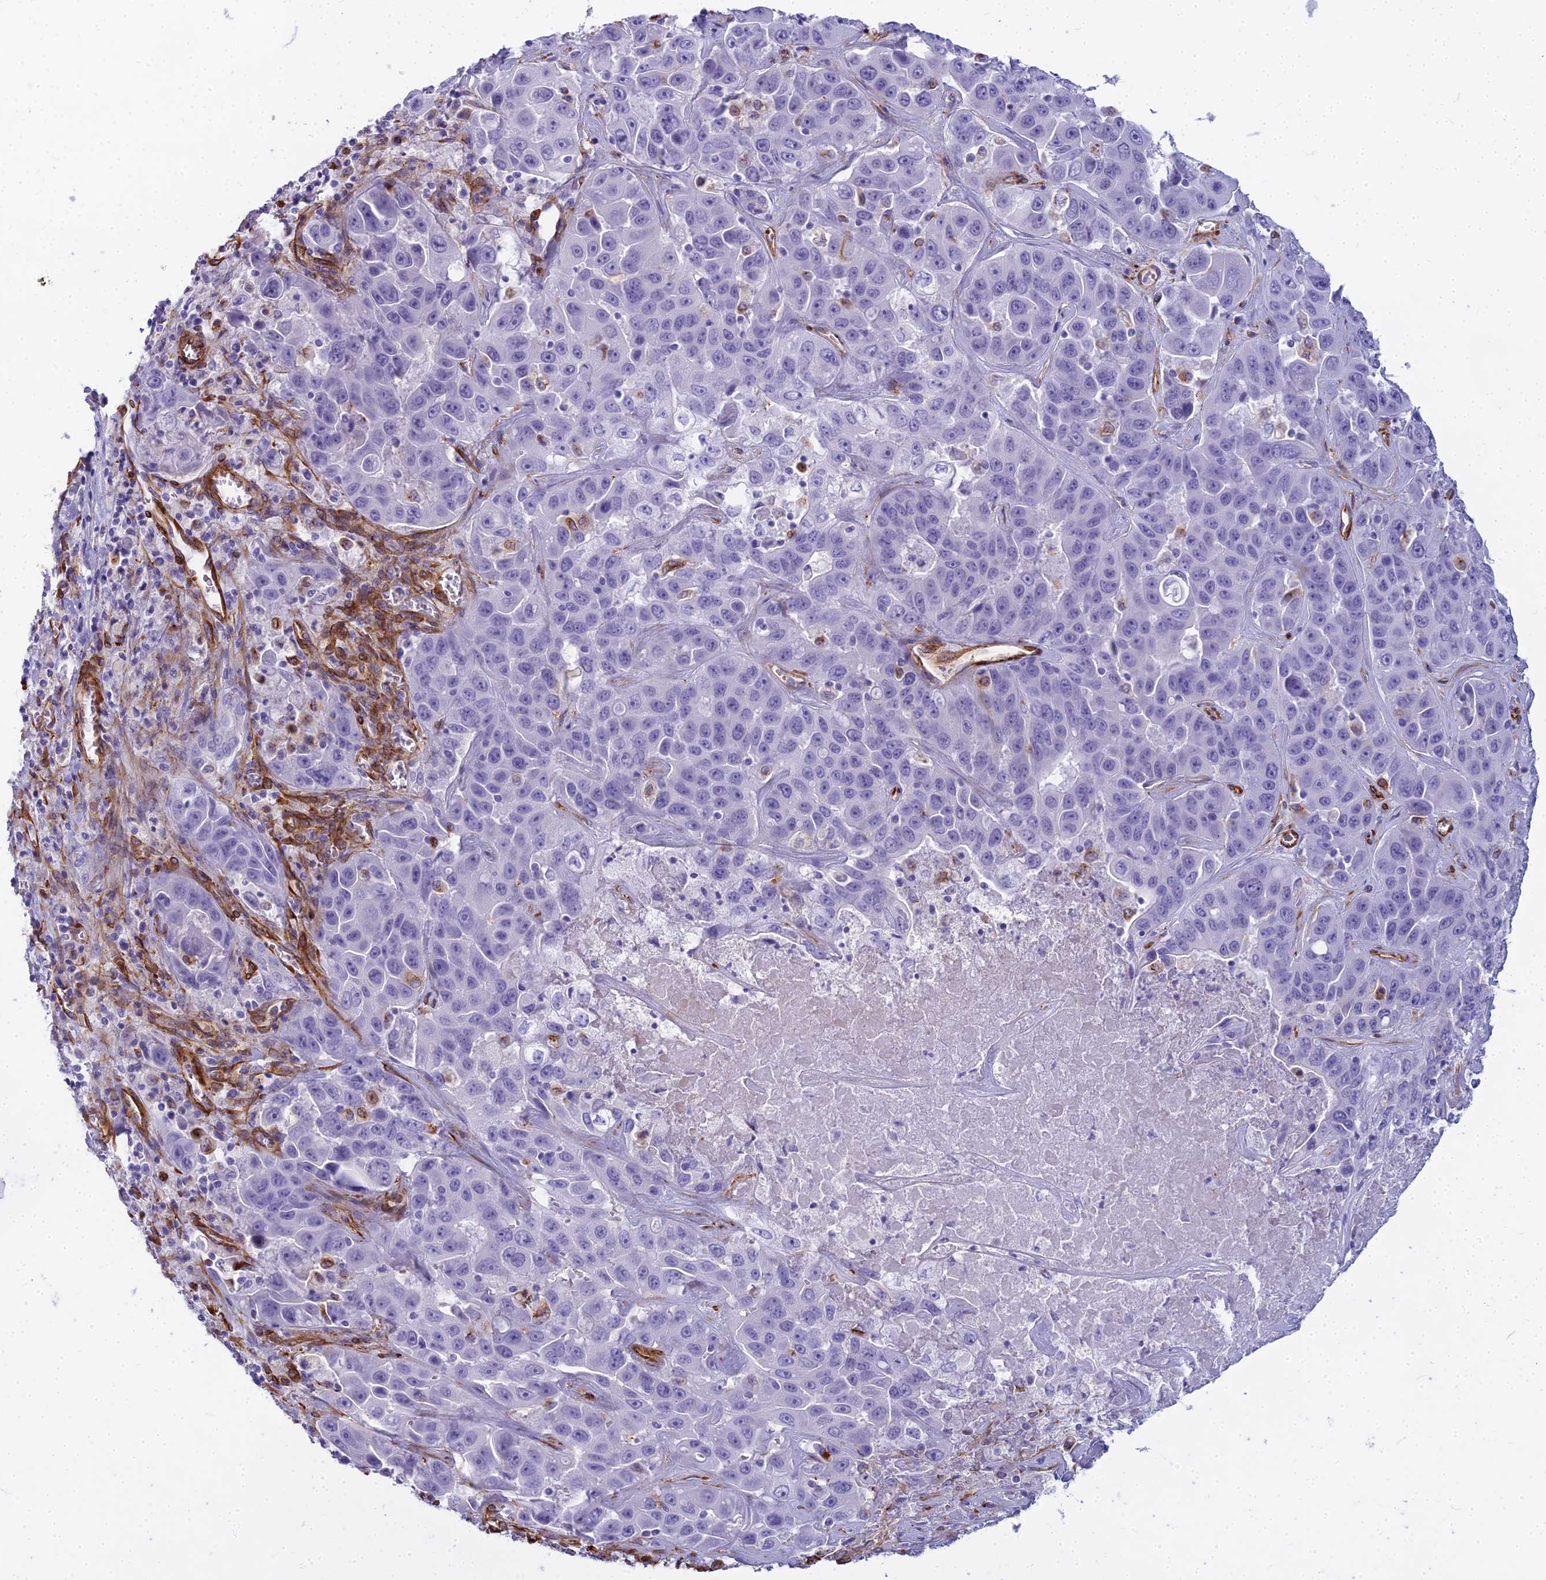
{"staining": {"intensity": "negative", "quantity": "none", "location": "none"}, "tissue": "liver cancer", "cell_type": "Tumor cells", "image_type": "cancer", "snomed": [{"axis": "morphology", "description": "Cholangiocarcinoma"}, {"axis": "topography", "description": "Liver"}], "caption": "Immunohistochemical staining of cholangiocarcinoma (liver) displays no significant expression in tumor cells.", "gene": "EVI2A", "patient": {"sex": "female", "age": 52}}